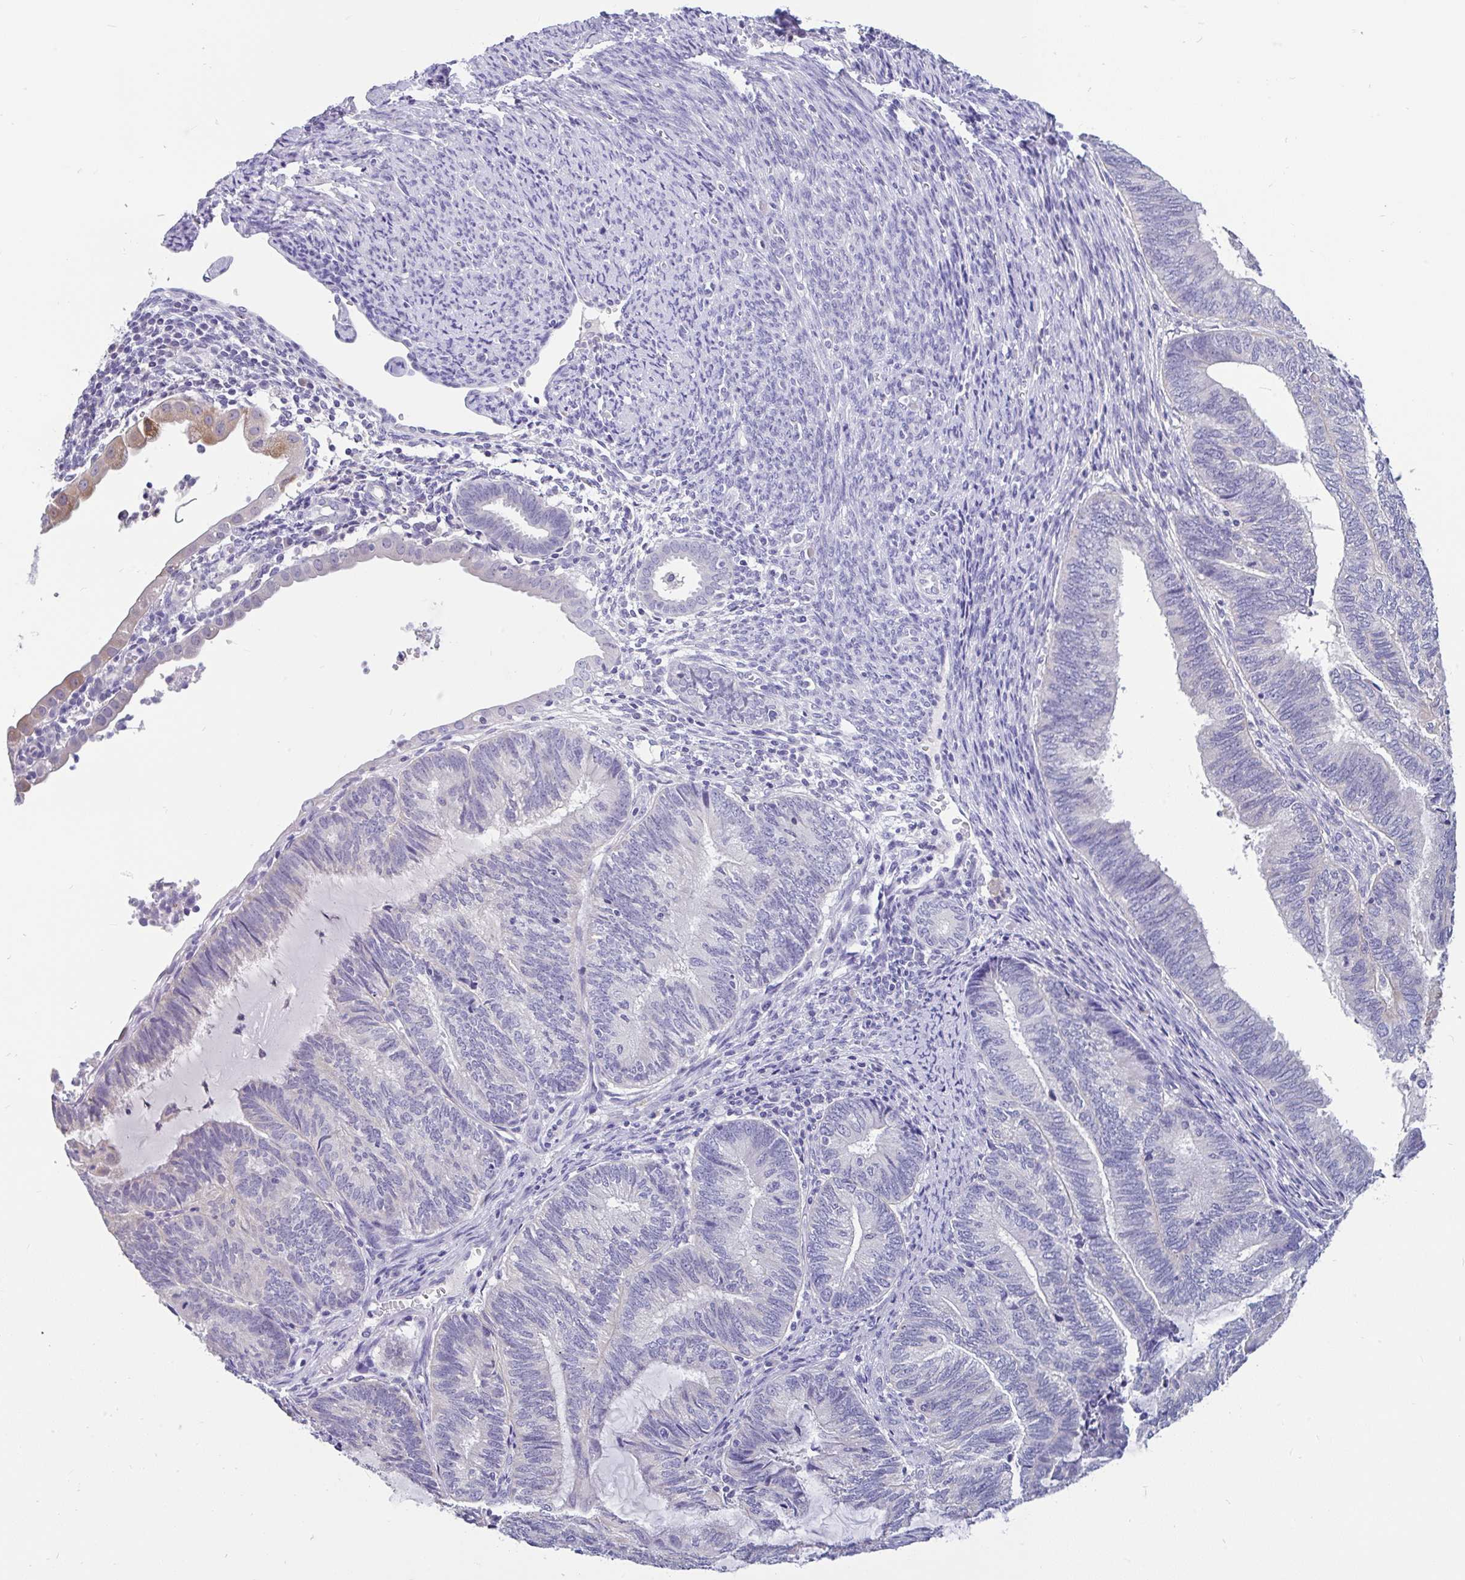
{"staining": {"intensity": "negative", "quantity": "none", "location": "none"}, "tissue": "endometrial cancer", "cell_type": "Tumor cells", "image_type": "cancer", "snomed": [{"axis": "morphology", "description": "Adenocarcinoma, NOS"}, {"axis": "topography", "description": "Uterus"}, {"axis": "topography", "description": "Endometrium"}], "caption": "This is a image of immunohistochemistry (IHC) staining of endometrial adenocarcinoma, which shows no positivity in tumor cells.", "gene": "INTS5", "patient": {"sex": "female", "age": 70}}